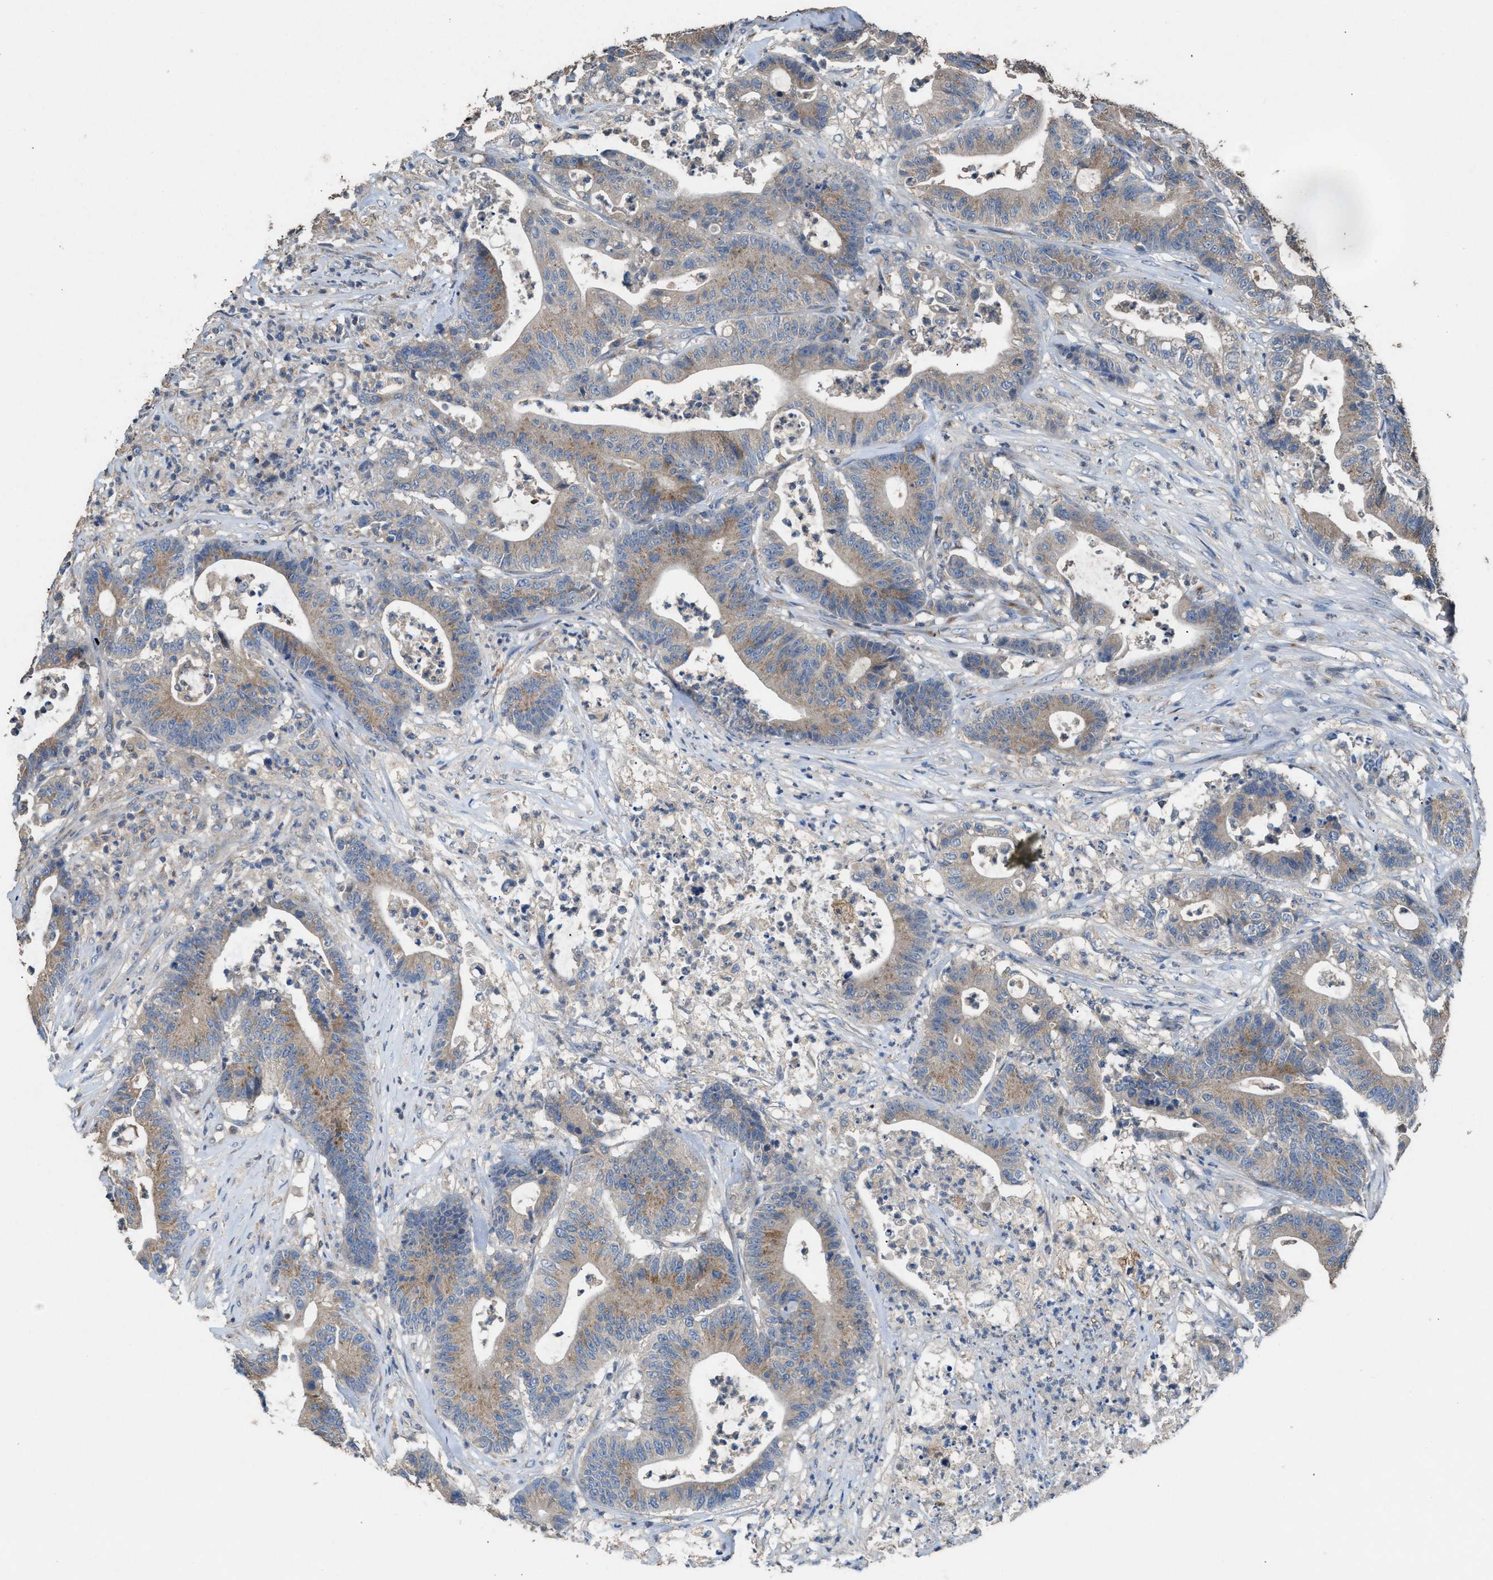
{"staining": {"intensity": "weak", "quantity": ">75%", "location": "cytoplasmic/membranous"}, "tissue": "colorectal cancer", "cell_type": "Tumor cells", "image_type": "cancer", "snomed": [{"axis": "morphology", "description": "Adenocarcinoma, NOS"}, {"axis": "topography", "description": "Colon"}], "caption": "Colorectal adenocarcinoma stained with DAB immunohistochemistry (IHC) displays low levels of weak cytoplasmic/membranous positivity in about >75% of tumor cells.", "gene": "TPK1", "patient": {"sex": "female", "age": 84}}